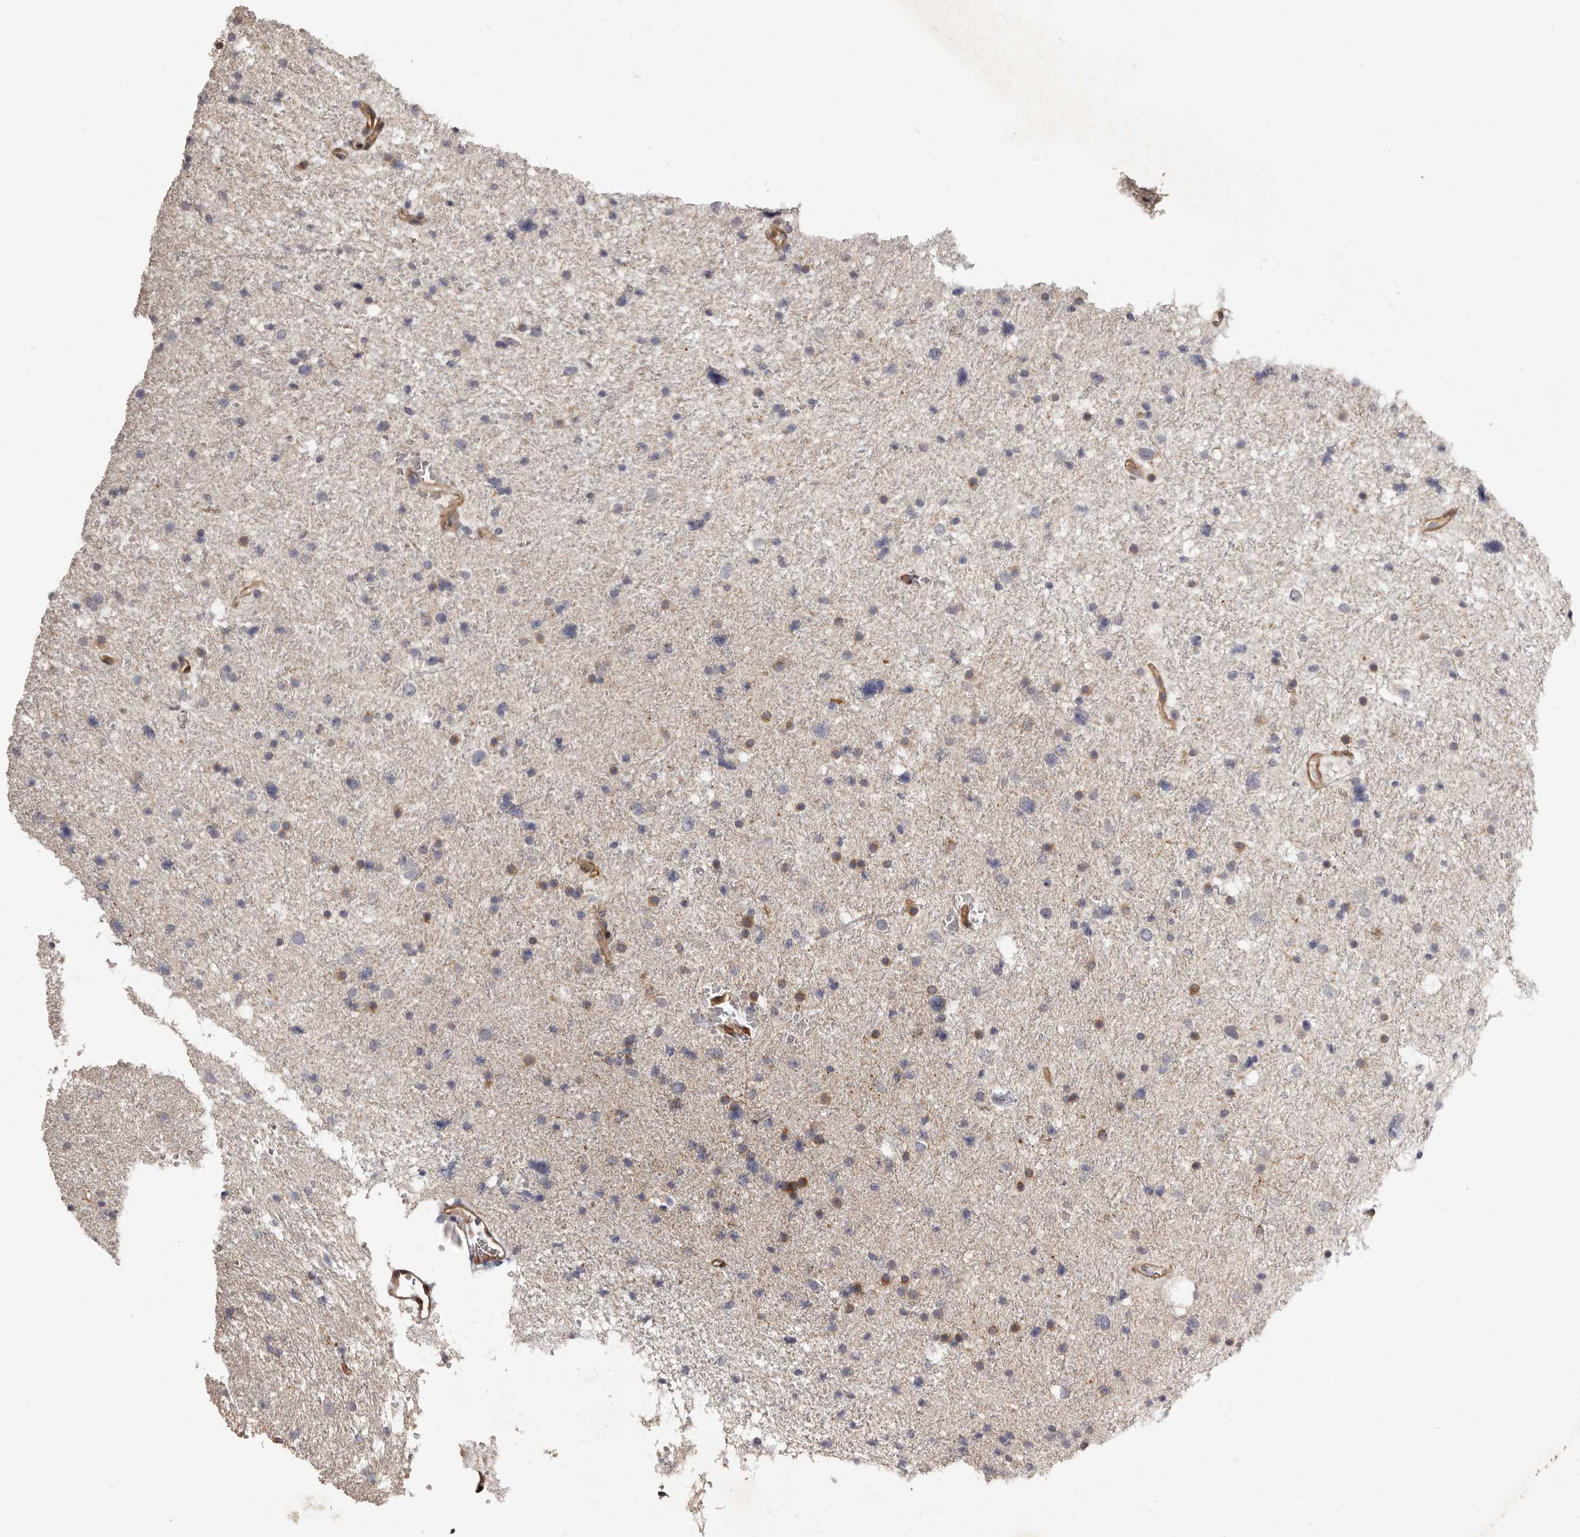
{"staining": {"intensity": "moderate", "quantity": "<25%", "location": "cytoplasmic/membranous"}, "tissue": "glioma", "cell_type": "Tumor cells", "image_type": "cancer", "snomed": [{"axis": "morphology", "description": "Glioma, malignant, Low grade"}, {"axis": "topography", "description": "Brain"}], "caption": "A photomicrograph of human glioma stained for a protein displays moderate cytoplasmic/membranous brown staining in tumor cells.", "gene": "TBC1D22B", "patient": {"sex": "female", "age": 37}}